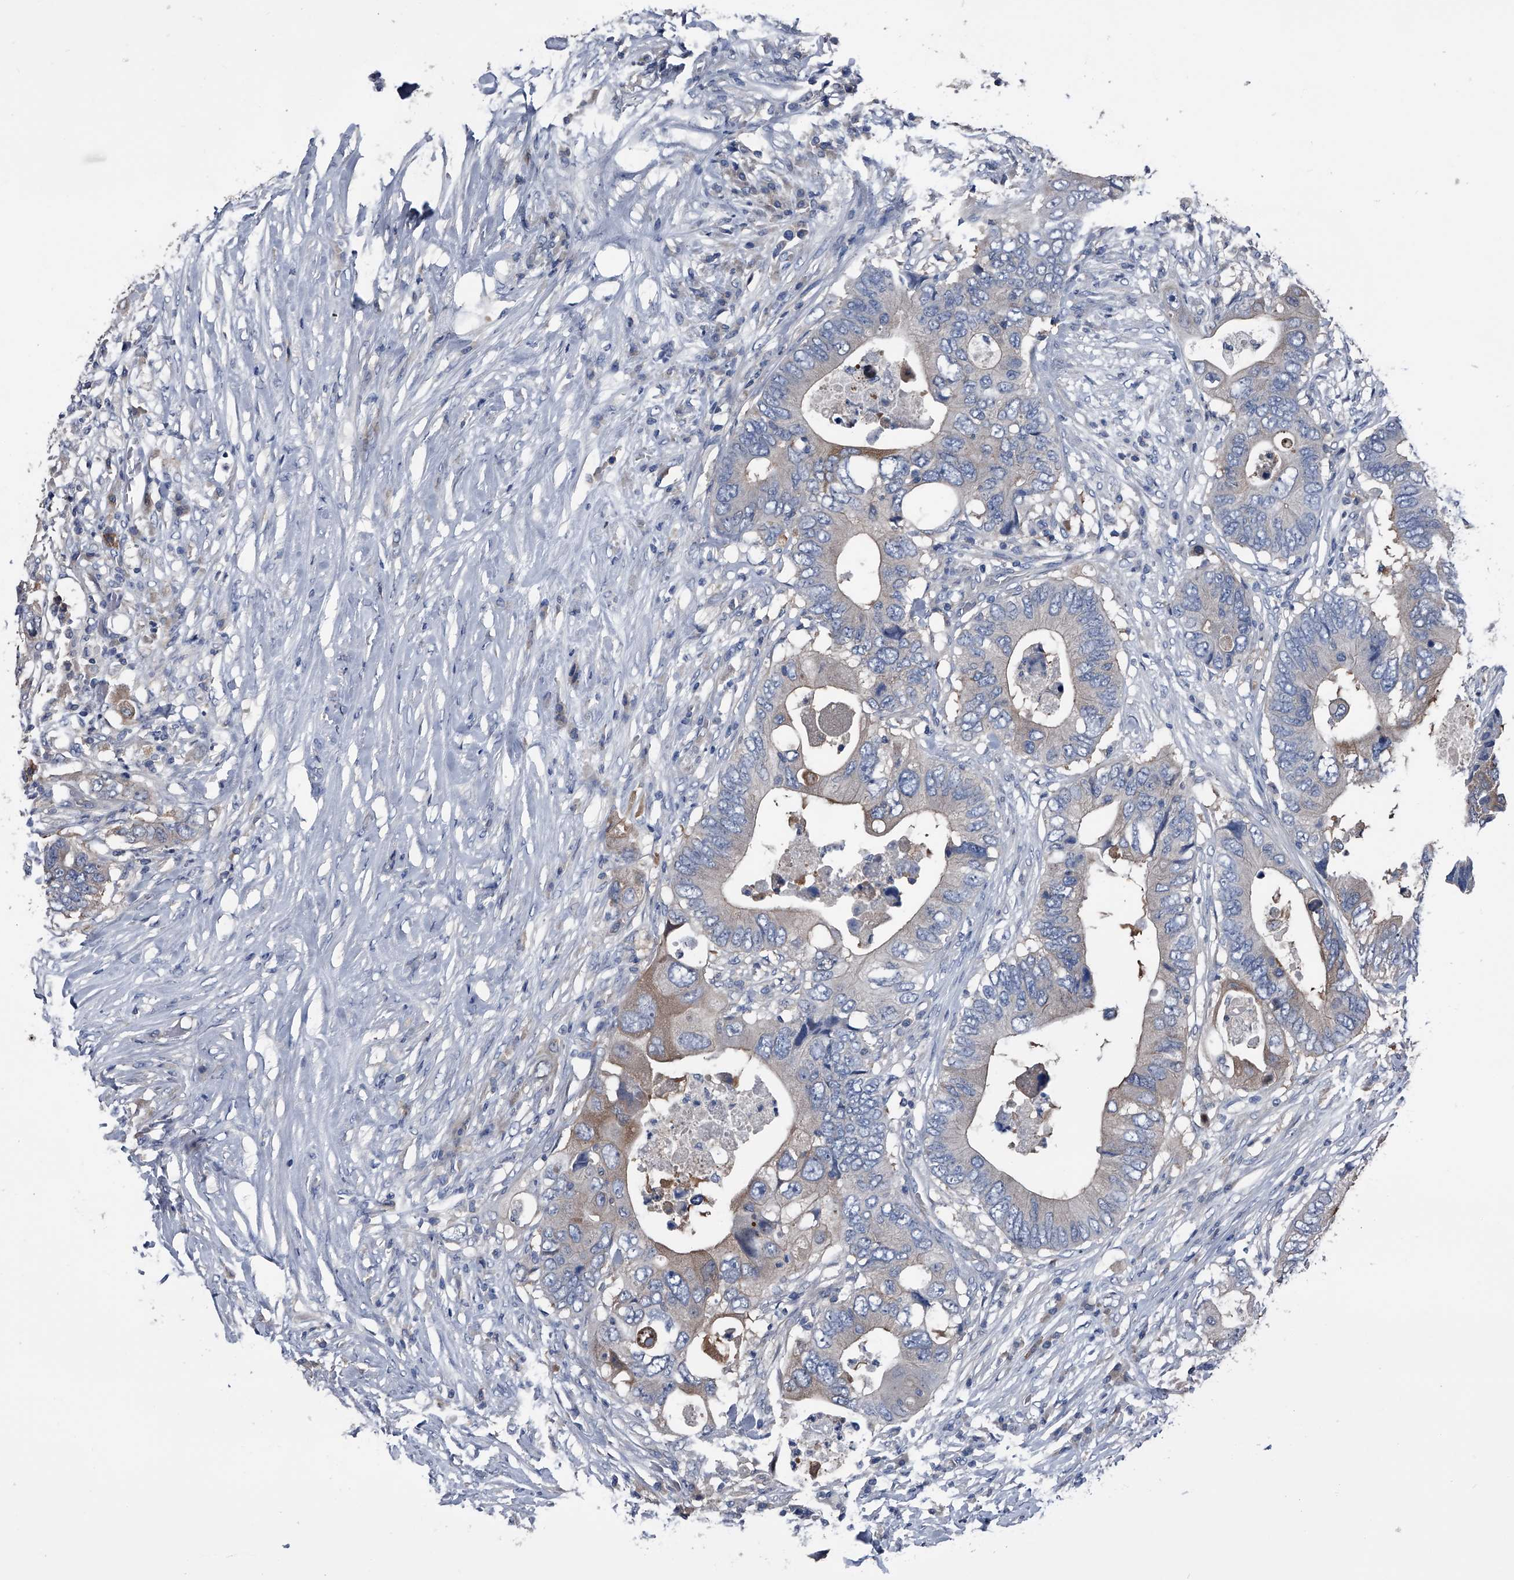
{"staining": {"intensity": "weak", "quantity": "<25%", "location": "cytoplasmic/membranous"}, "tissue": "colorectal cancer", "cell_type": "Tumor cells", "image_type": "cancer", "snomed": [{"axis": "morphology", "description": "Adenocarcinoma, NOS"}, {"axis": "topography", "description": "Colon"}], "caption": "High power microscopy photomicrograph of an immunohistochemistry photomicrograph of colorectal adenocarcinoma, revealing no significant expression in tumor cells.", "gene": "KIF13A", "patient": {"sex": "male", "age": 71}}